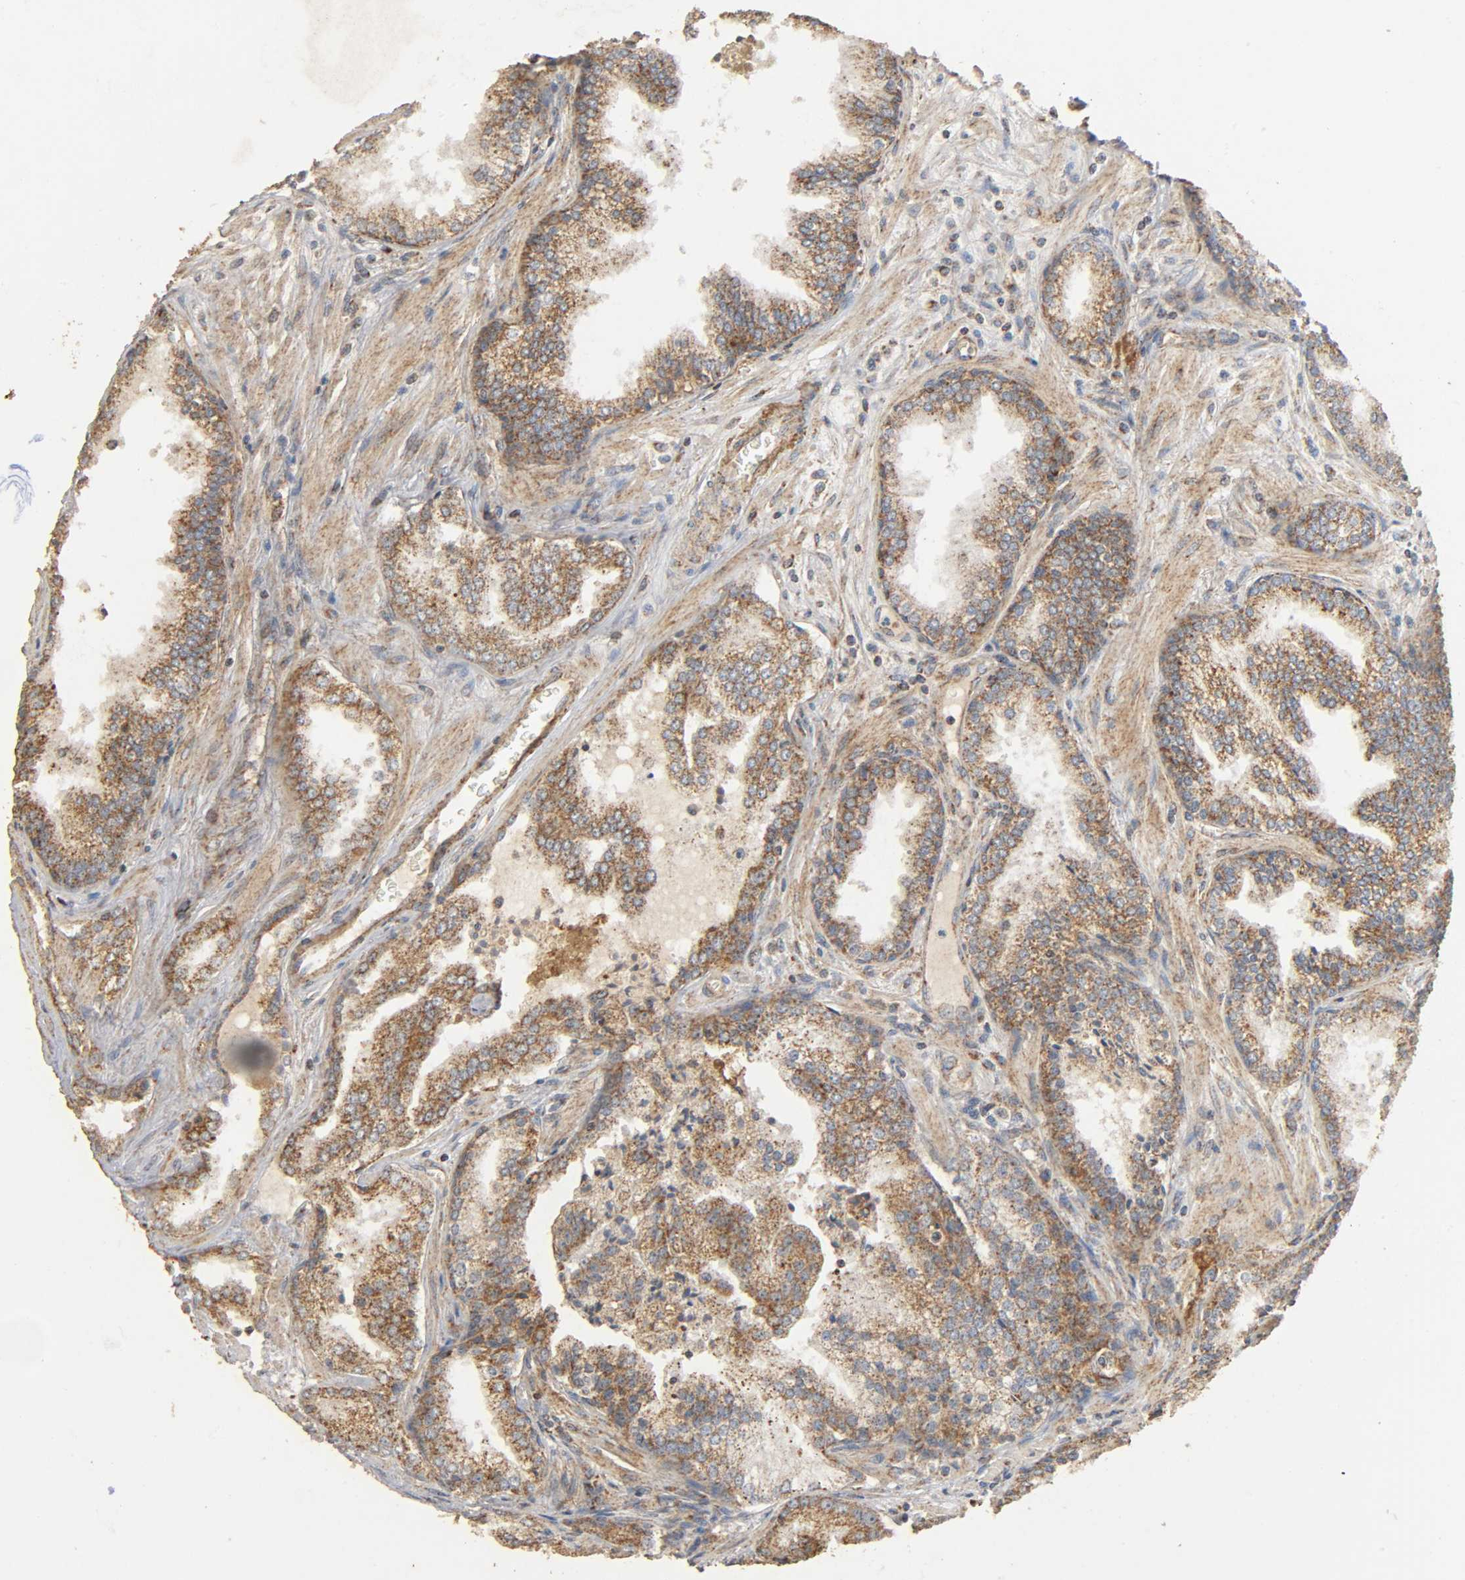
{"staining": {"intensity": "moderate", "quantity": ">75%", "location": "cytoplasmic/membranous"}, "tissue": "prostate cancer", "cell_type": "Tumor cells", "image_type": "cancer", "snomed": [{"axis": "morphology", "description": "Adenocarcinoma, Low grade"}, {"axis": "topography", "description": "Prostate"}], "caption": "IHC histopathology image of adenocarcinoma (low-grade) (prostate) stained for a protein (brown), which exhibits medium levels of moderate cytoplasmic/membranous positivity in approximately >75% of tumor cells.", "gene": "NDUFS3", "patient": {"sex": "male", "age": 60}}